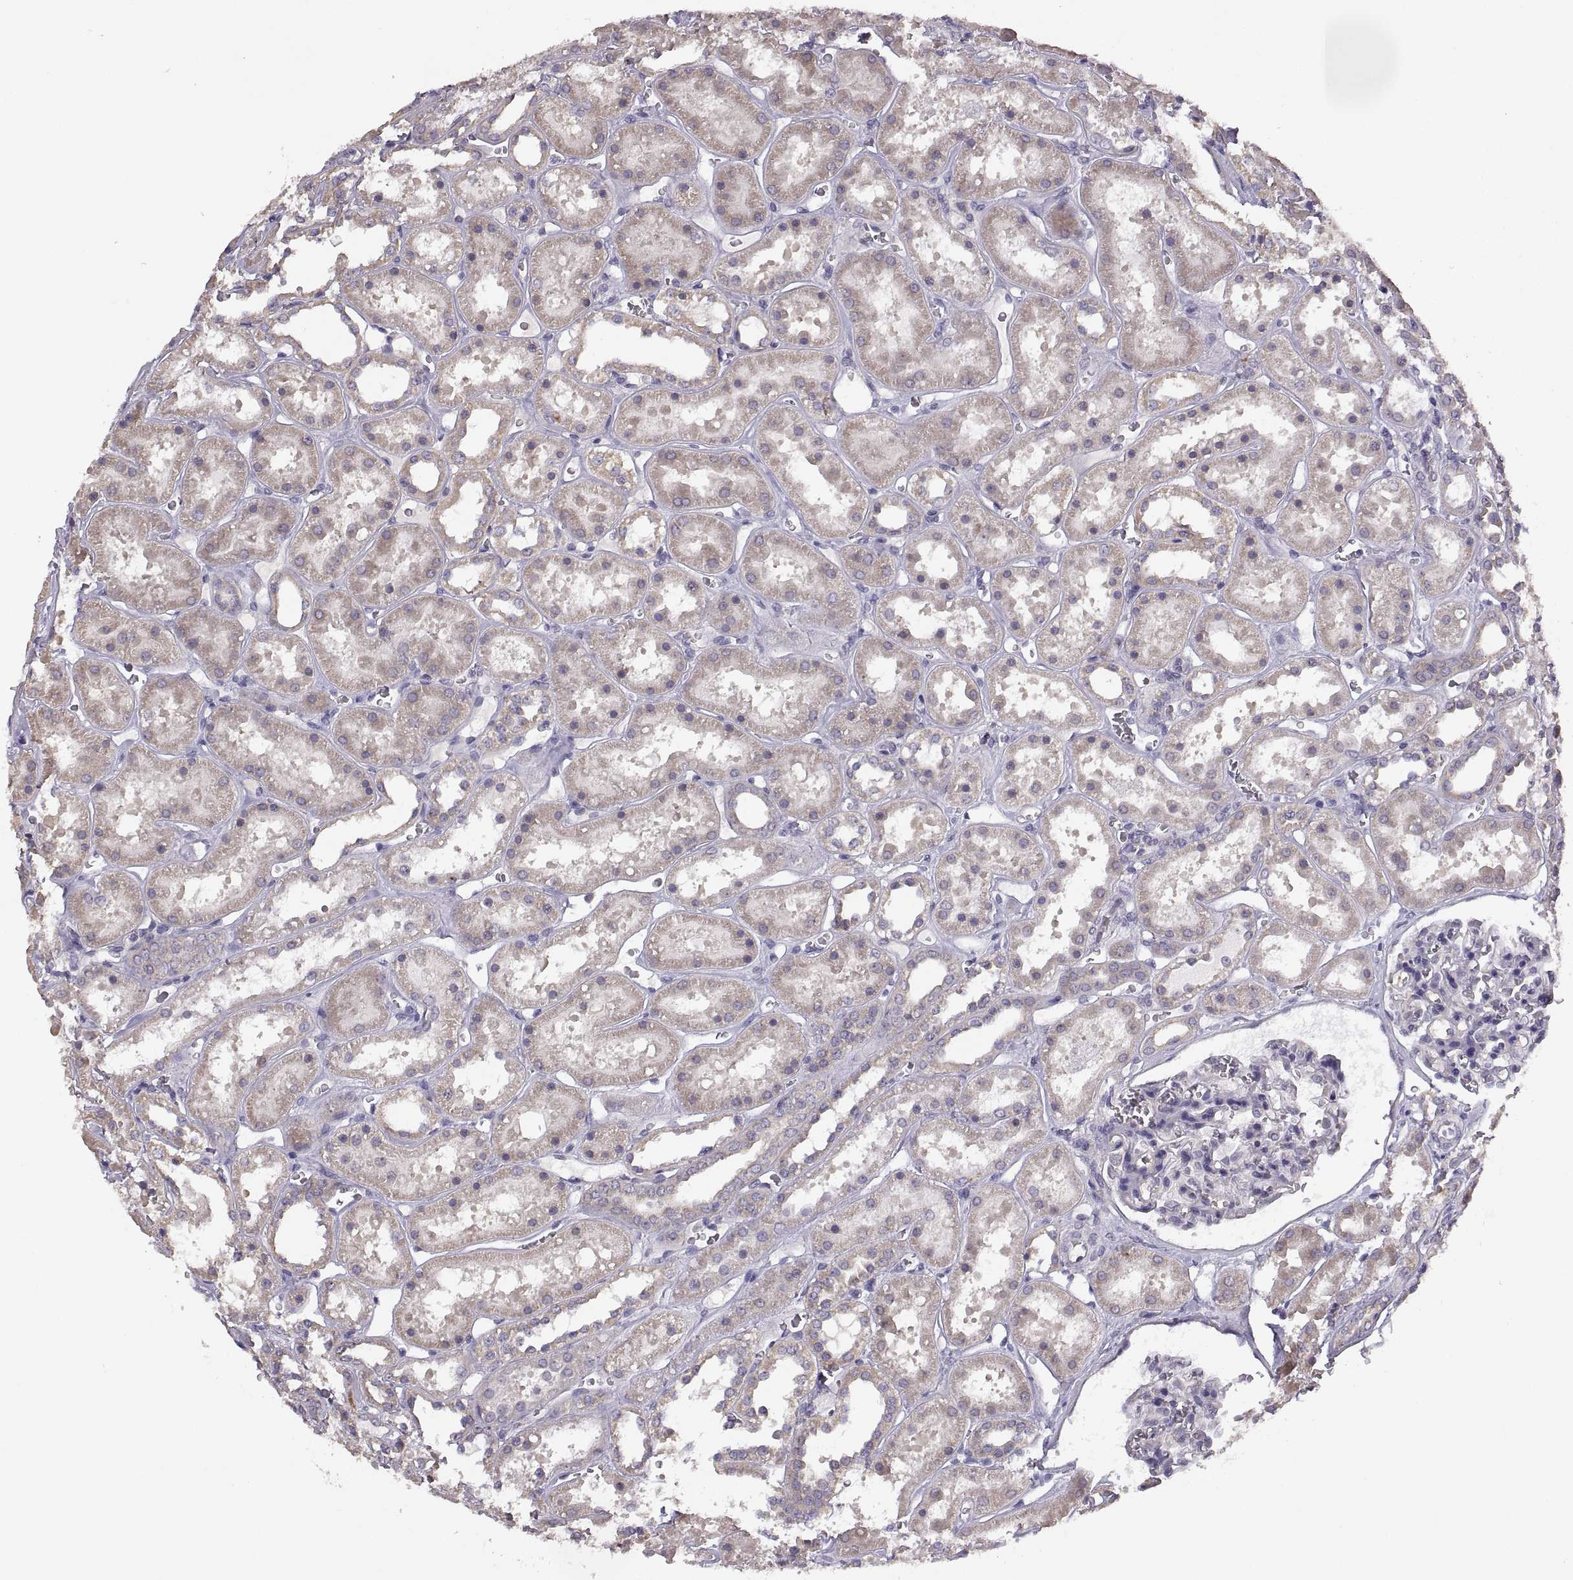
{"staining": {"intensity": "negative", "quantity": "none", "location": "none"}, "tissue": "kidney", "cell_type": "Cells in glomeruli", "image_type": "normal", "snomed": [{"axis": "morphology", "description": "Normal tissue, NOS"}, {"axis": "topography", "description": "Kidney"}], "caption": "IHC photomicrograph of benign kidney: kidney stained with DAB (3,3'-diaminobenzidine) displays no significant protein expression in cells in glomeruli. (DAB (3,3'-diaminobenzidine) IHC, high magnification).", "gene": "ACSBG2", "patient": {"sex": "female", "age": 41}}